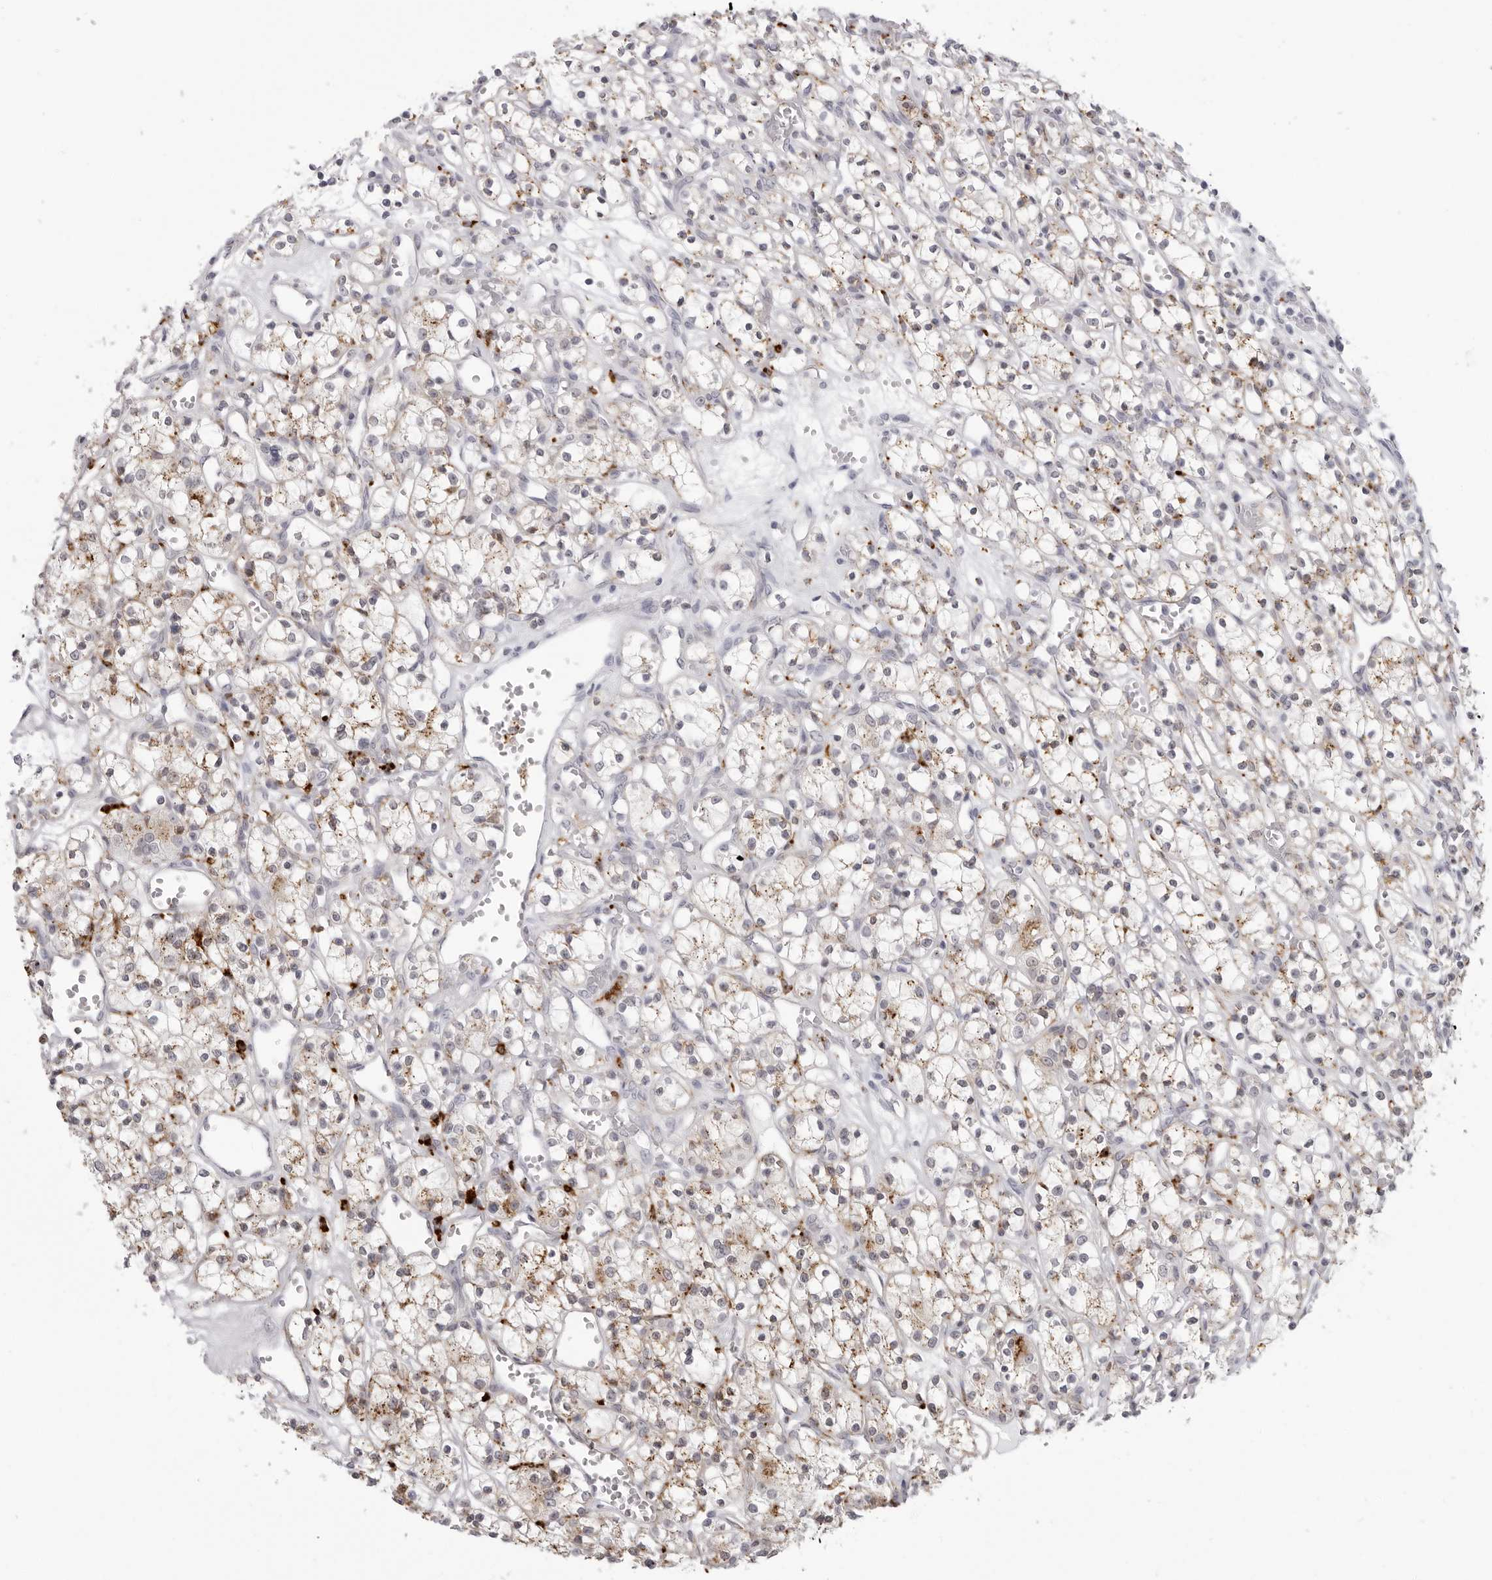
{"staining": {"intensity": "weak", "quantity": "25%-75%", "location": "cytoplasmic/membranous"}, "tissue": "renal cancer", "cell_type": "Tumor cells", "image_type": "cancer", "snomed": [{"axis": "morphology", "description": "Adenocarcinoma, NOS"}, {"axis": "topography", "description": "Kidney"}], "caption": "Immunohistochemical staining of human renal adenocarcinoma reveals low levels of weak cytoplasmic/membranous protein positivity in approximately 25%-75% of tumor cells.", "gene": "IL25", "patient": {"sex": "female", "age": 59}}